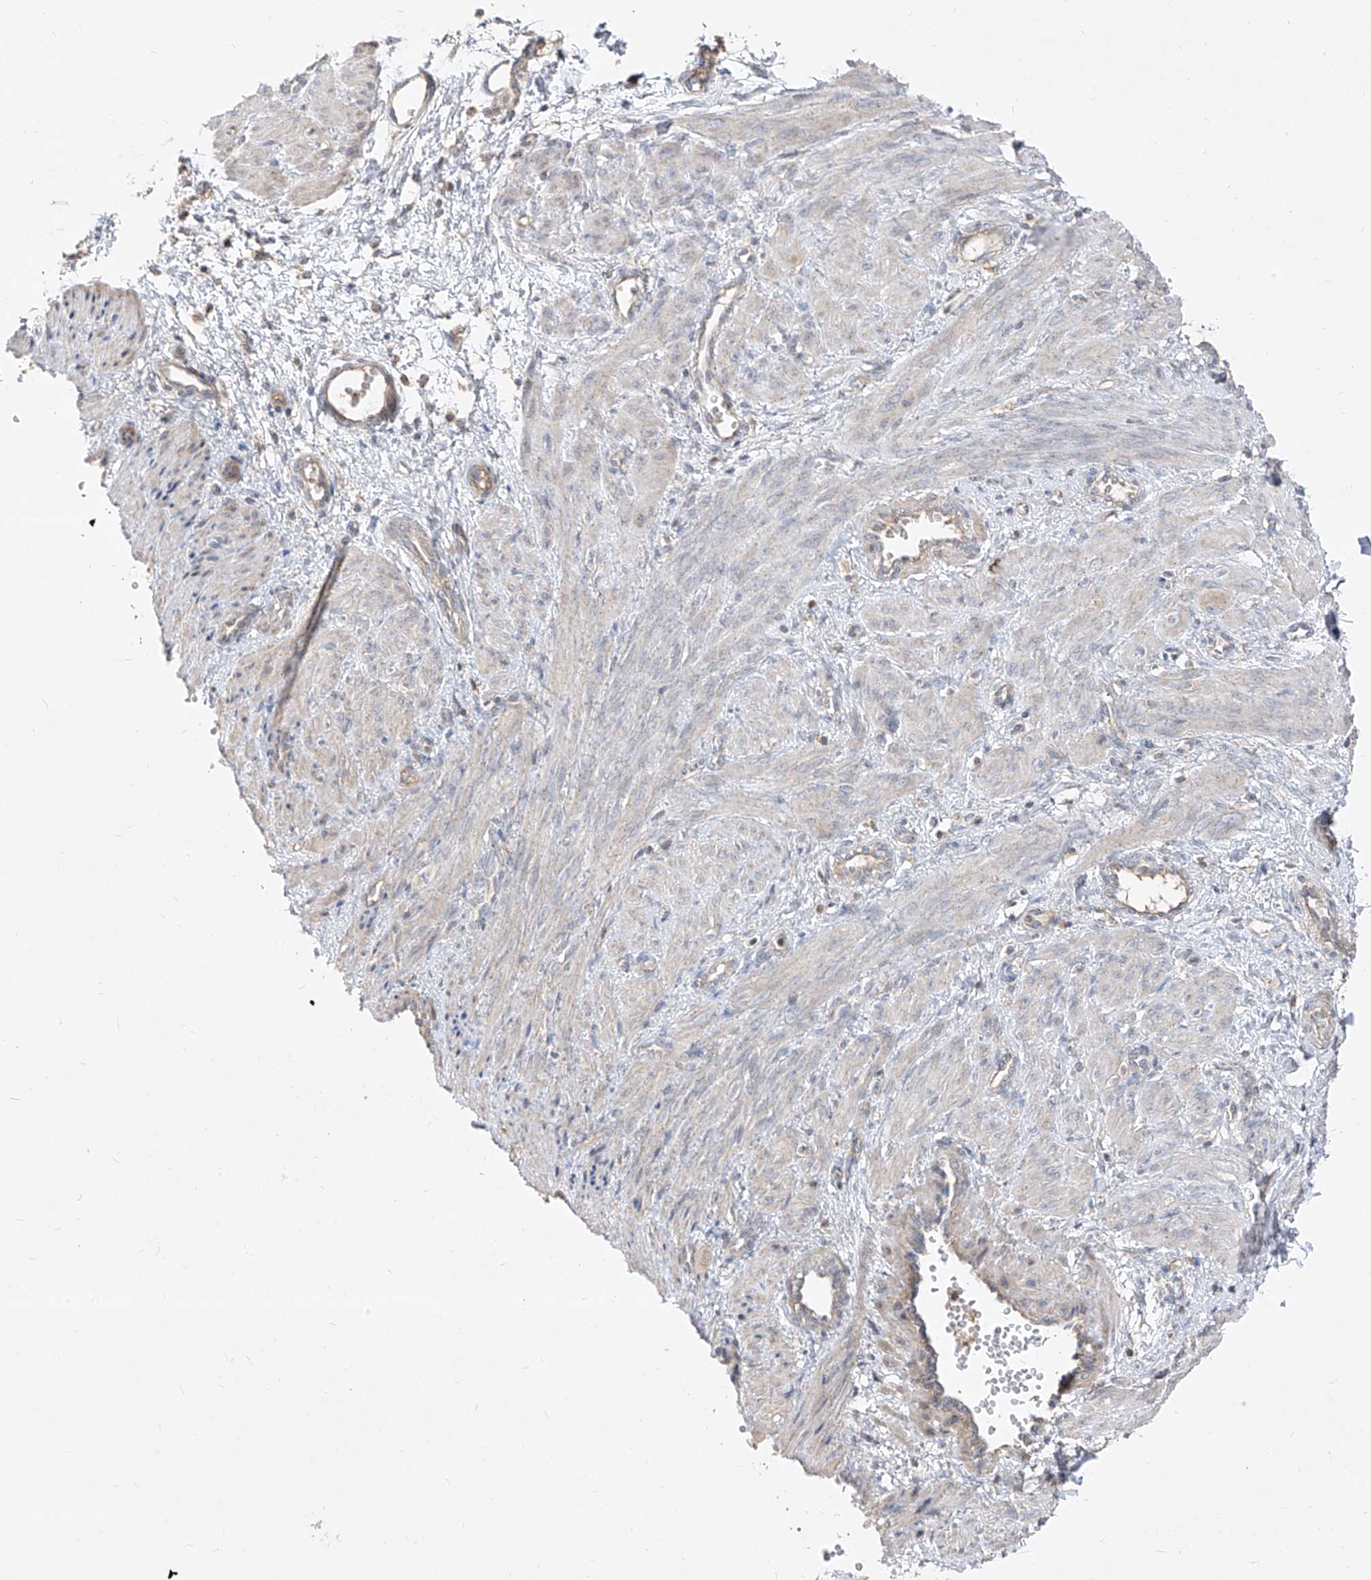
{"staining": {"intensity": "negative", "quantity": "none", "location": "none"}, "tissue": "smooth muscle", "cell_type": "Smooth muscle cells", "image_type": "normal", "snomed": [{"axis": "morphology", "description": "Normal tissue, NOS"}, {"axis": "topography", "description": "Endometrium"}], "caption": "A photomicrograph of smooth muscle stained for a protein reveals no brown staining in smooth muscle cells.", "gene": "ABCD3", "patient": {"sex": "female", "age": 33}}